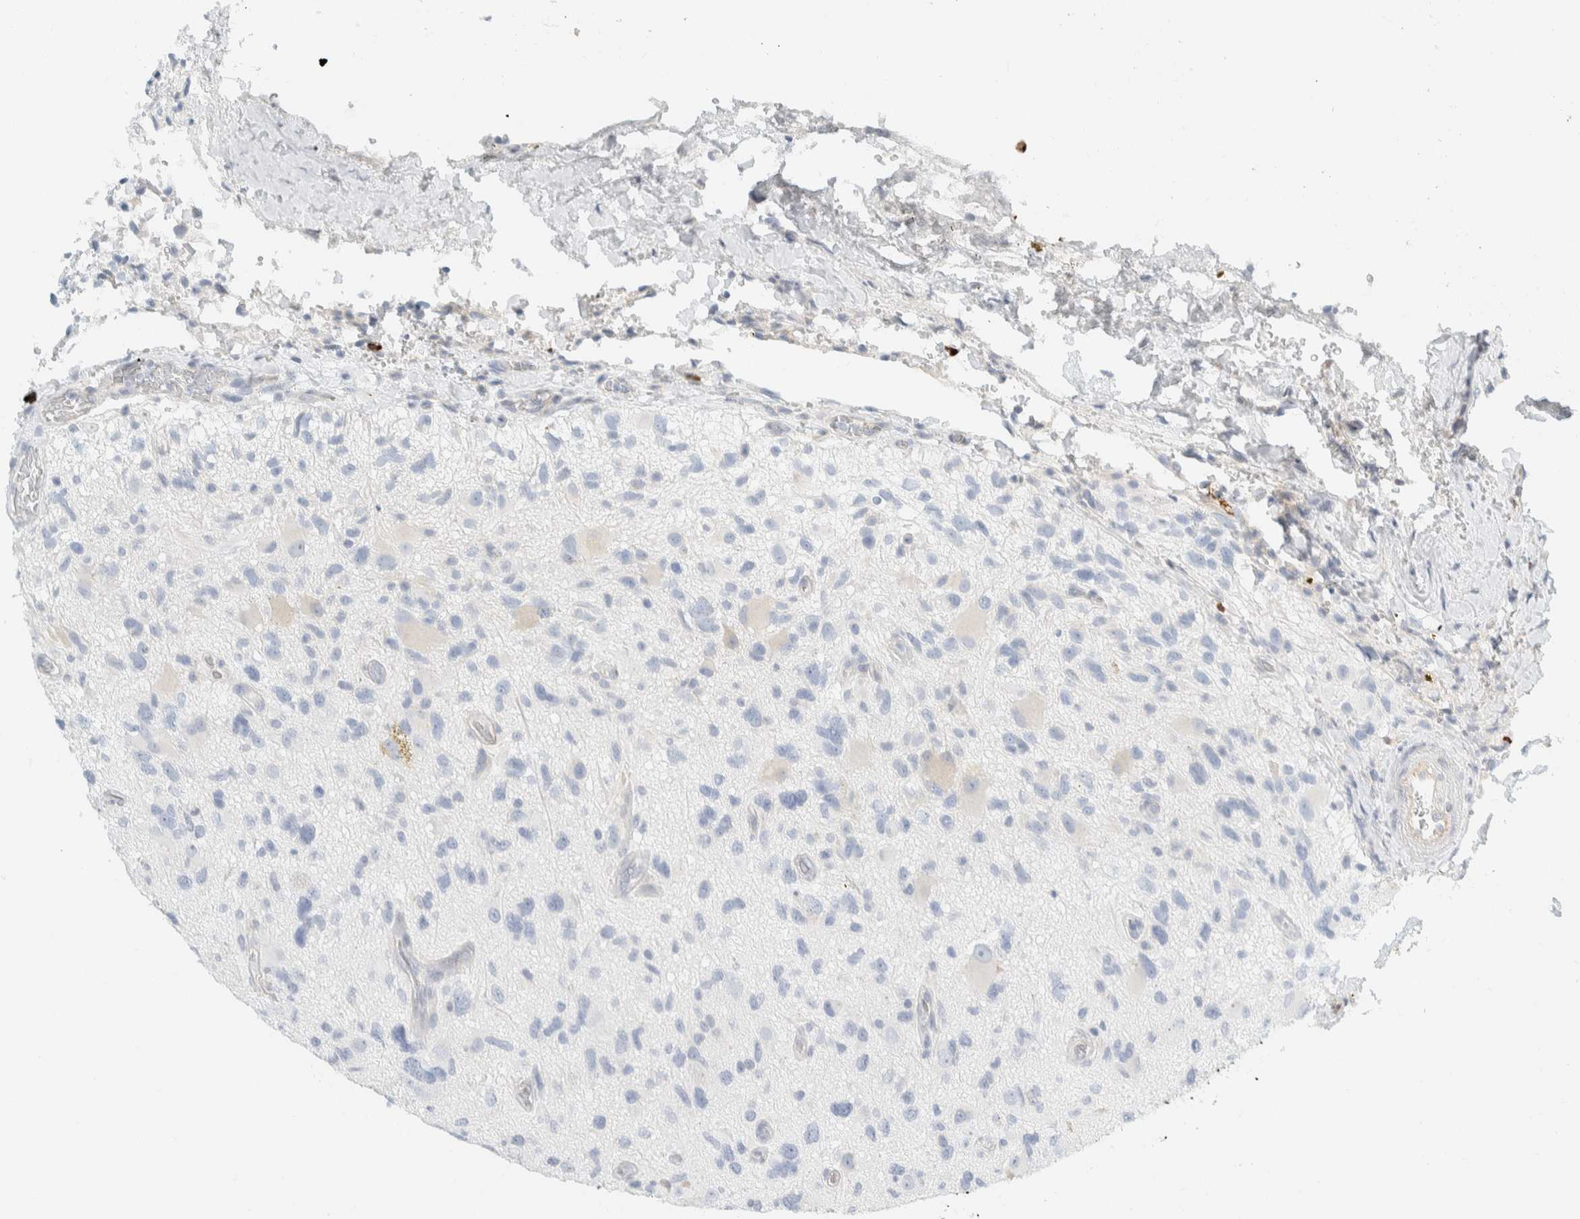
{"staining": {"intensity": "negative", "quantity": "none", "location": "none"}, "tissue": "glioma", "cell_type": "Tumor cells", "image_type": "cancer", "snomed": [{"axis": "morphology", "description": "Glioma, malignant, High grade"}, {"axis": "topography", "description": "Brain"}], "caption": "Tumor cells show no significant expression in glioma.", "gene": "ARHGAP27", "patient": {"sex": "male", "age": 33}}